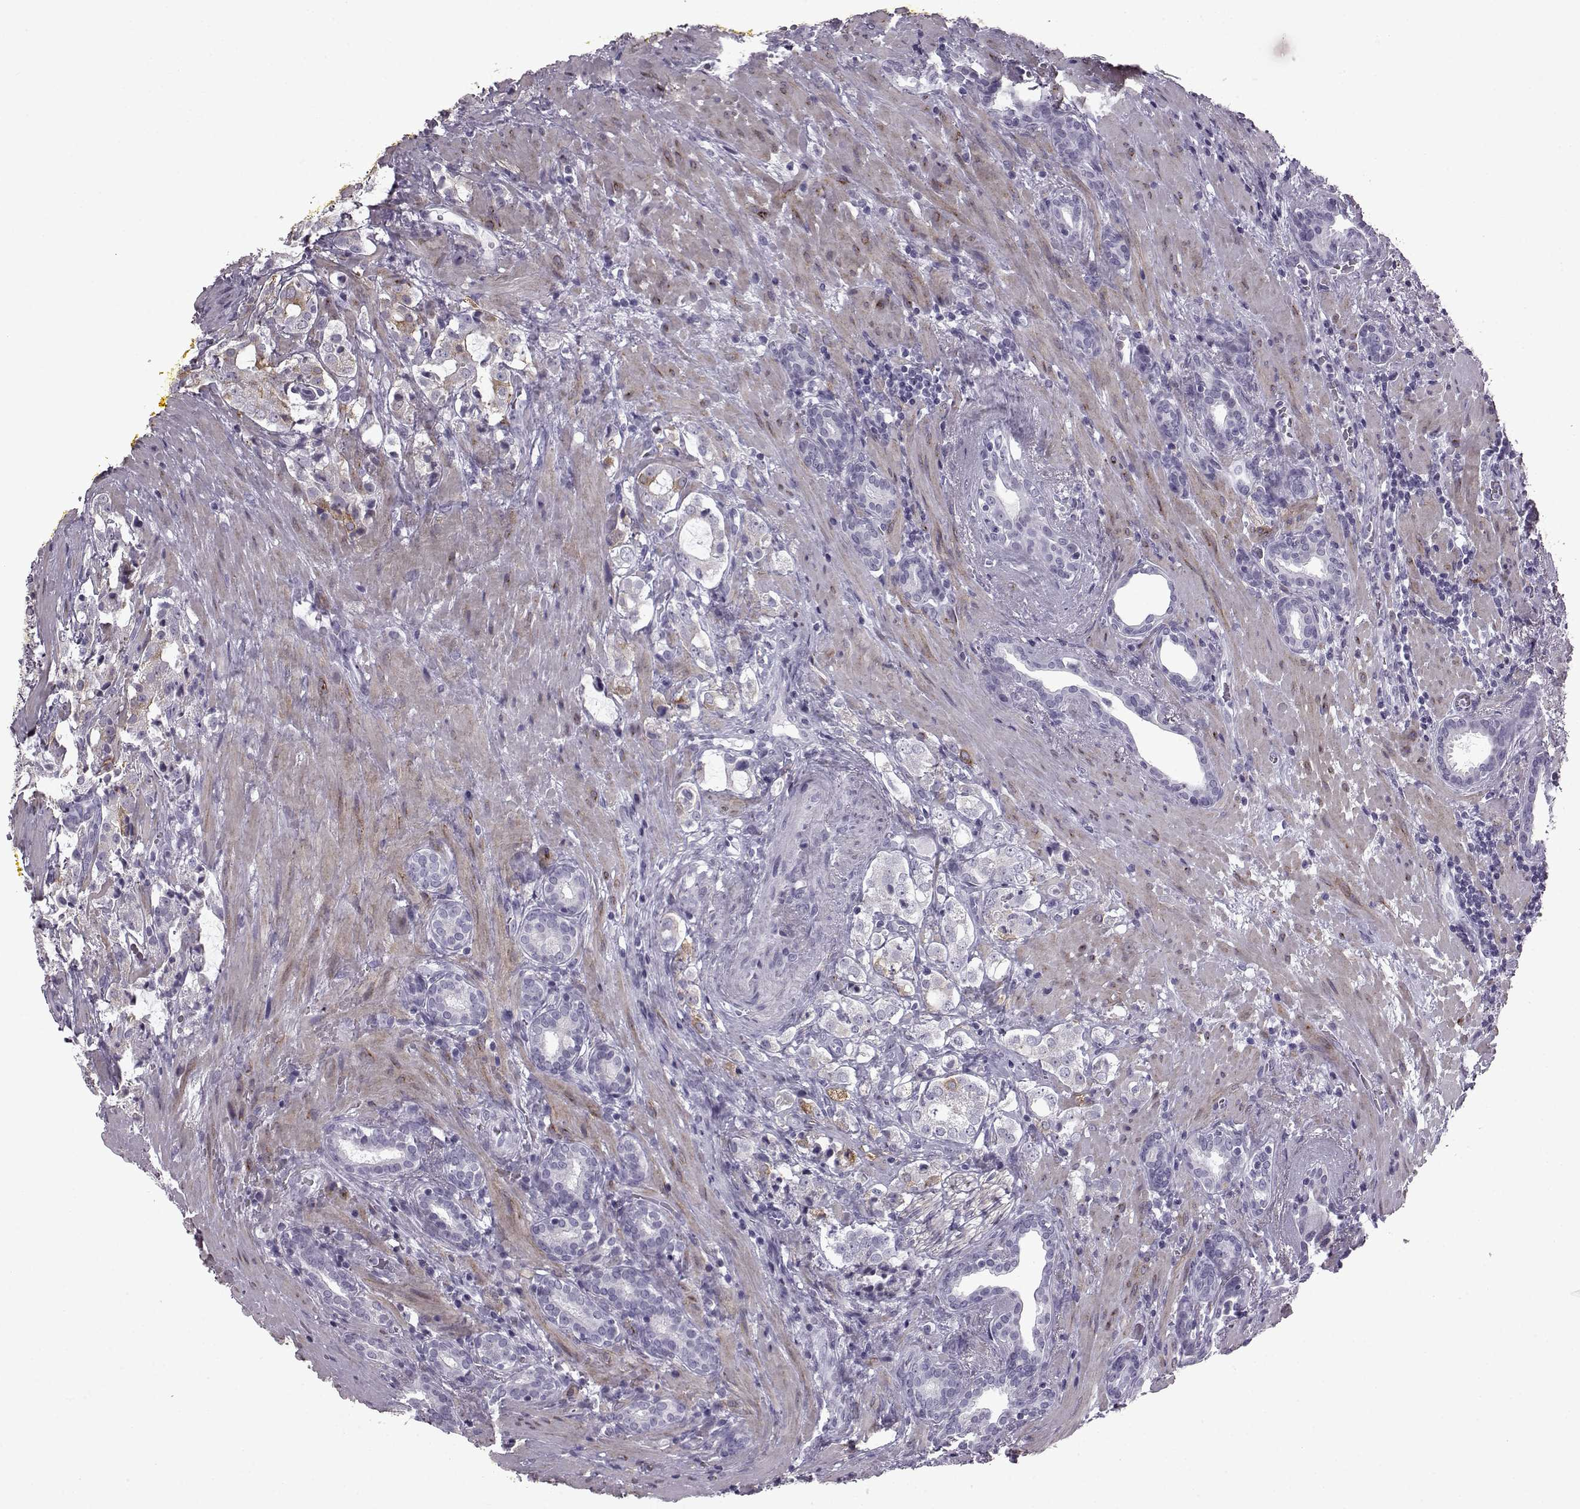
{"staining": {"intensity": "negative", "quantity": "none", "location": "none"}, "tissue": "prostate cancer", "cell_type": "Tumor cells", "image_type": "cancer", "snomed": [{"axis": "morphology", "description": "Adenocarcinoma, NOS"}, {"axis": "topography", "description": "Prostate"}], "caption": "IHC micrograph of neoplastic tissue: human prostate adenocarcinoma stained with DAB (3,3'-diaminobenzidine) displays no significant protein staining in tumor cells.", "gene": "SLC28A2", "patient": {"sex": "male", "age": 66}}